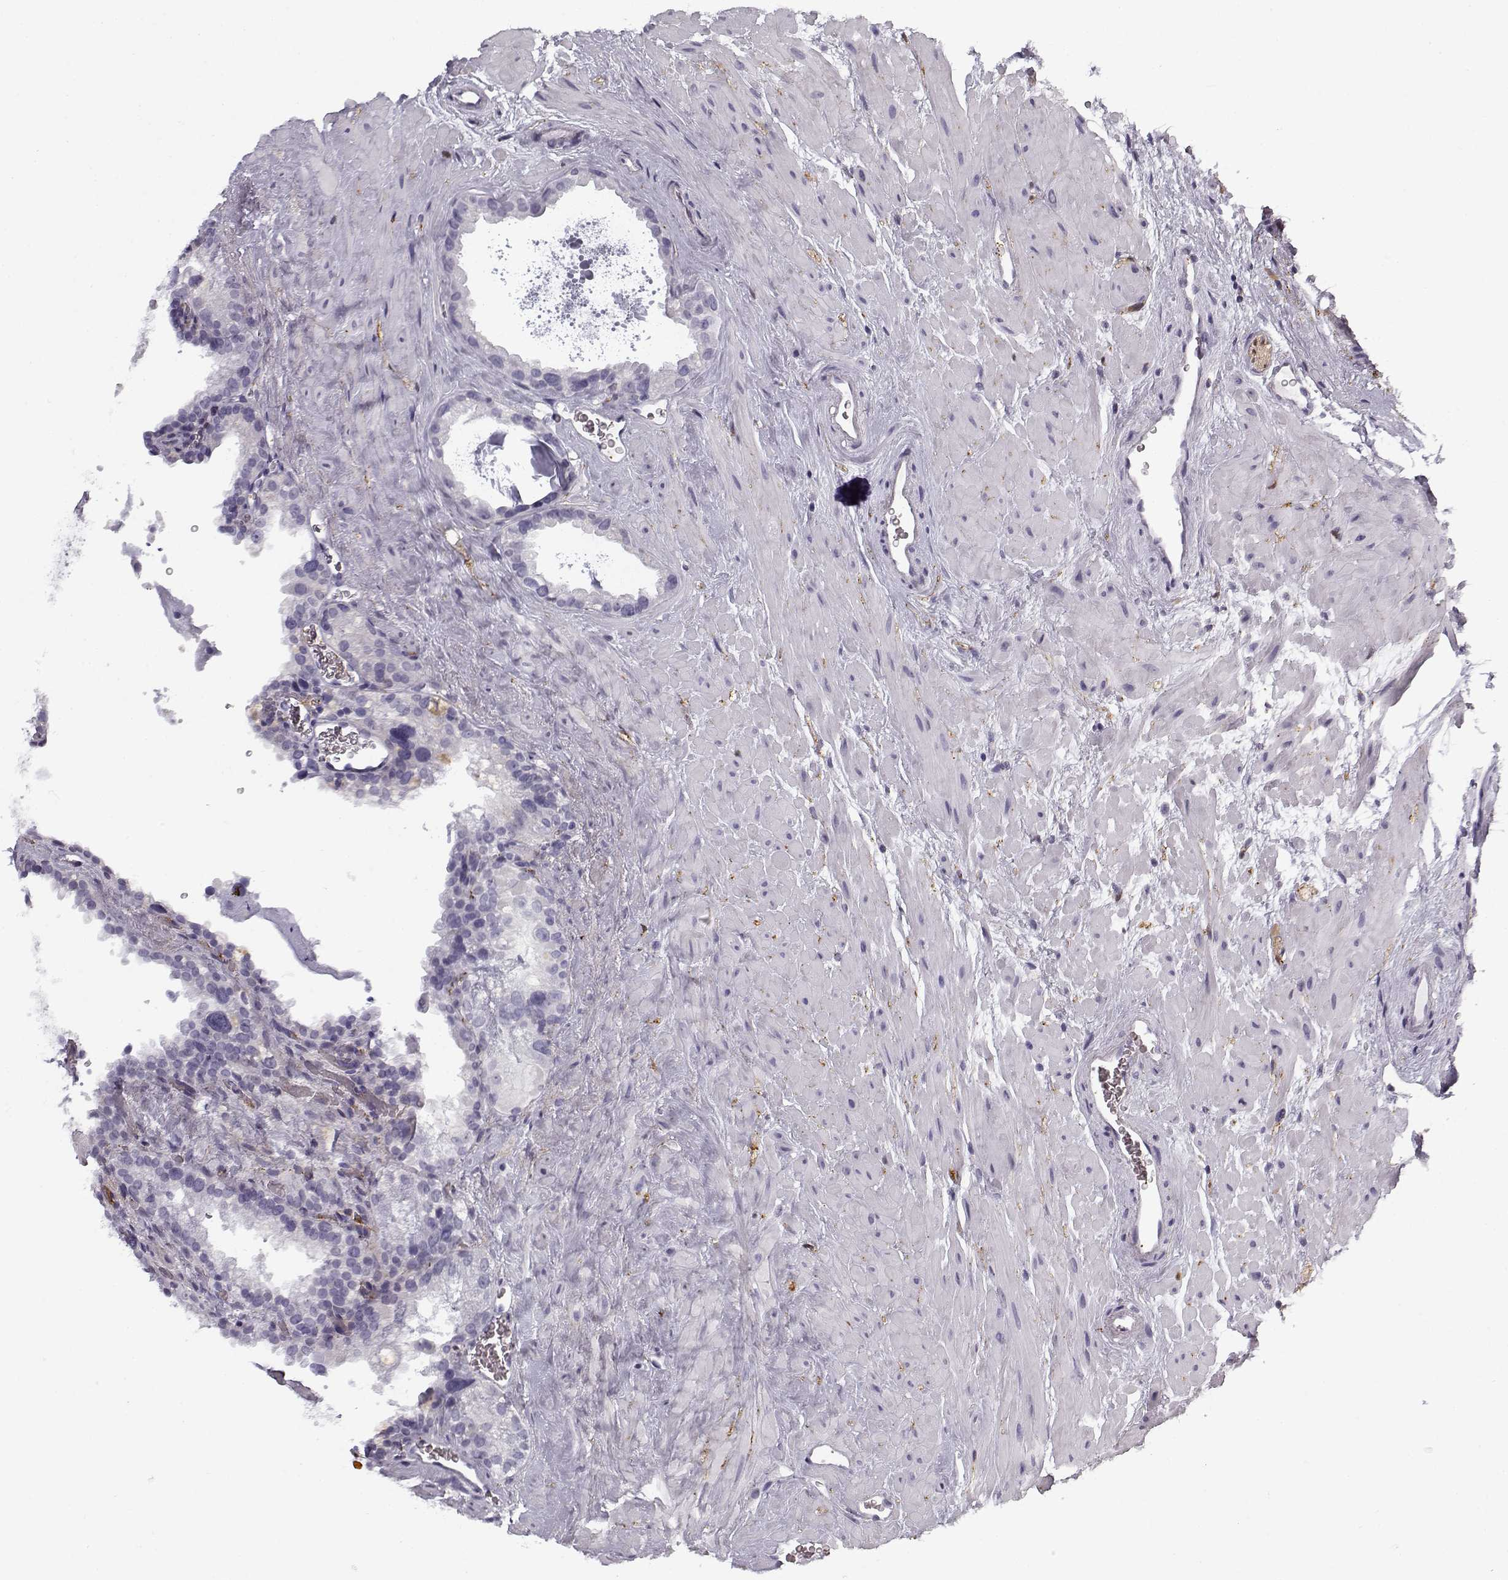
{"staining": {"intensity": "negative", "quantity": "none", "location": "none"}, "tissue": "seminal vesicle", "cell_type": "Glandular cells", "image_type": "normal", "snomed": [{"axis": "morphology", "description": "Normal tissue, NOS"}, {"axis": "topography", "description": "Seminal veicle"}], "caption": "A photomicrograph of human seminal vesicle is negative for staining in glandular cells. The staining was performed using DAB (3,3'-diaminobenzidine) to visualize the protein expression in brown, while the nuclei were stained in blue with hematoxylin (Magnification: 20x).", "gene": "SNCA", "patient": {"sex": "male", "age": 71}}